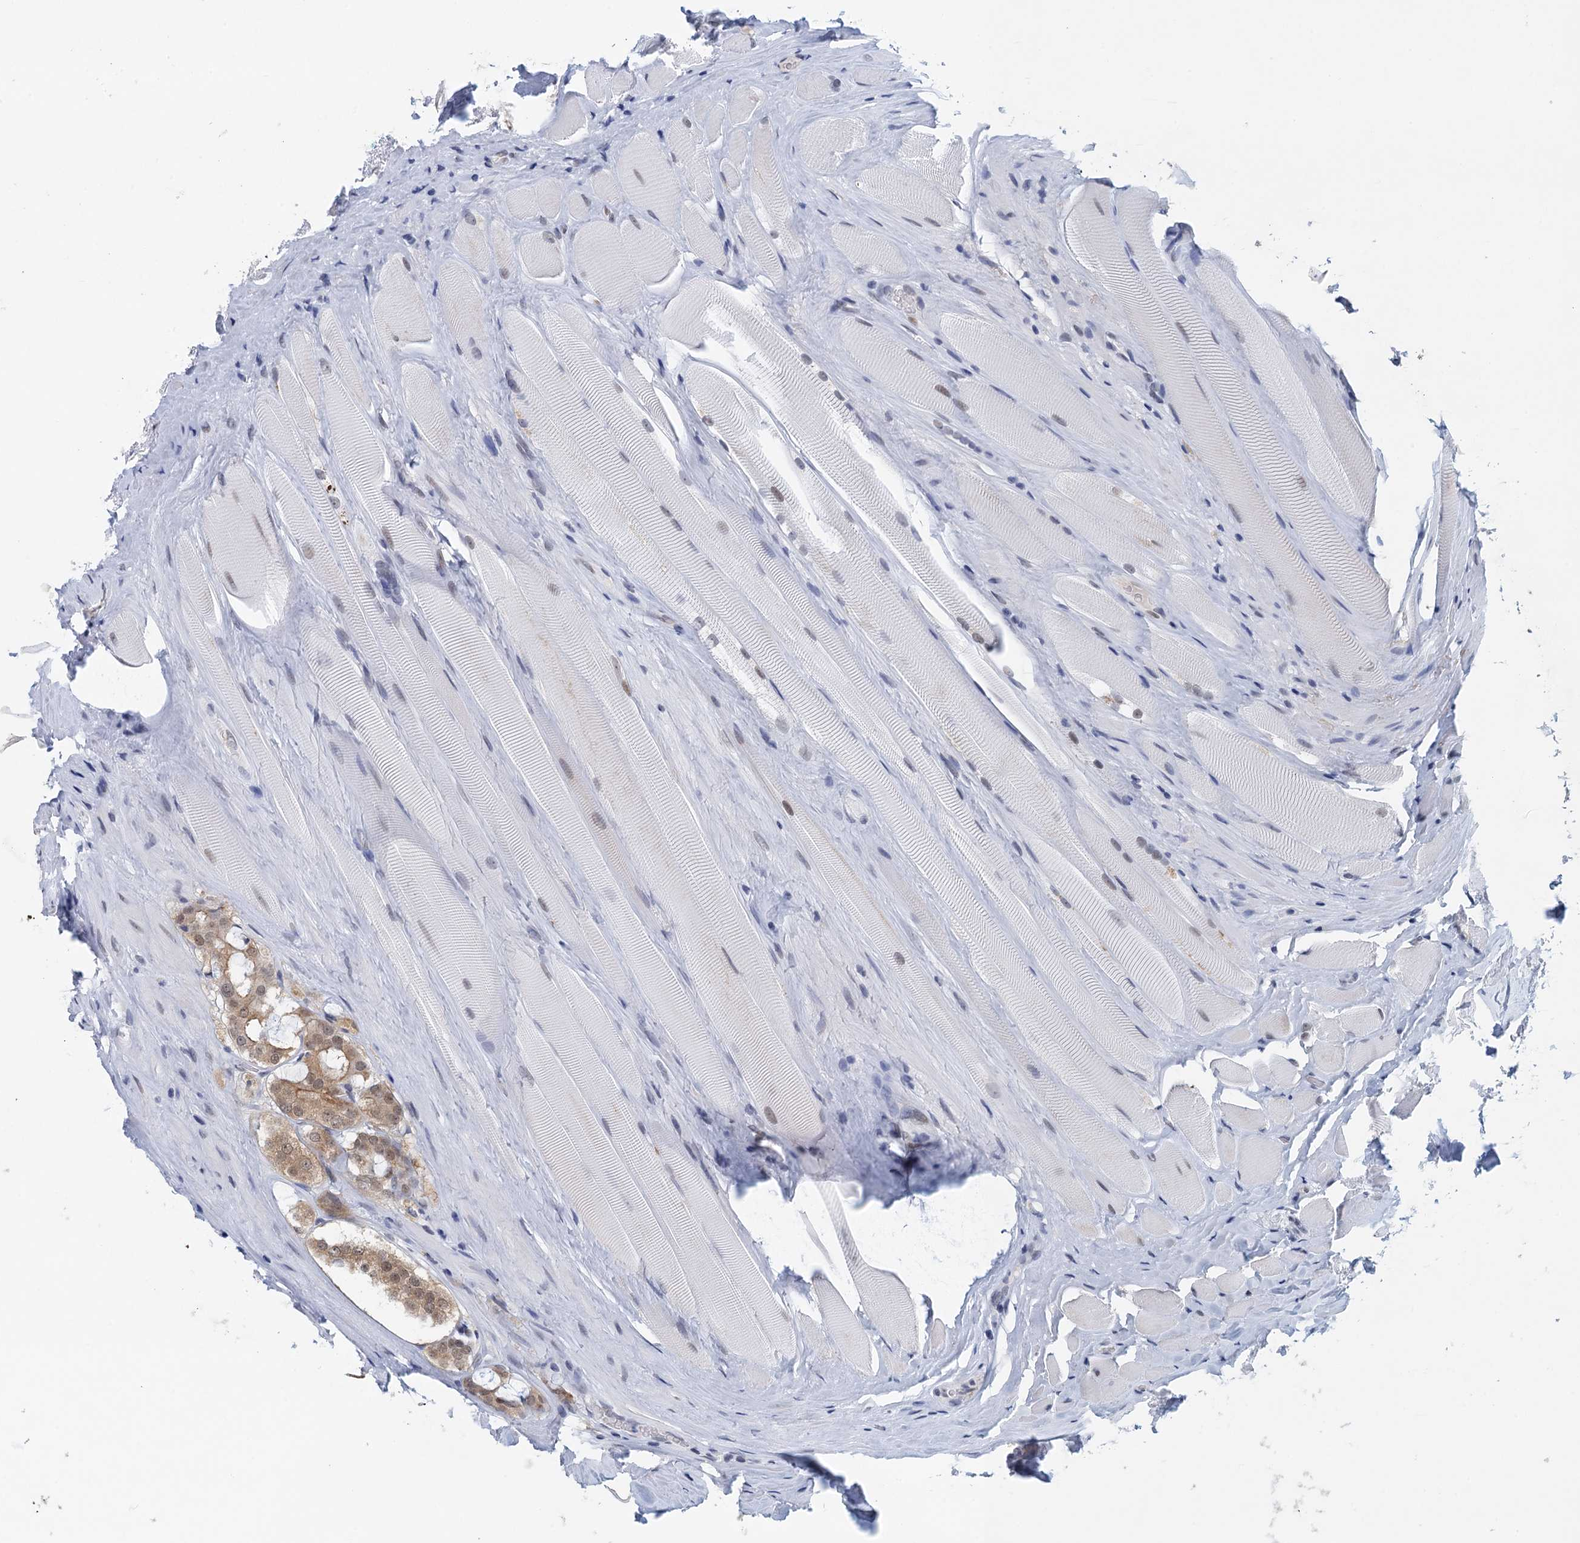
{"staining": {"intensity": "moderate", "quantity": "25%-75%", "location": "cytoplasmic/membranous,nuclear"}, "tissue": "prostate cancer", "cell_type": "Tumor cells", "image_type": "cancer", "snomed": [{"axis": "morphology", "description": "Adenocarcinoma, High grade"}, {"axis": "topography", "description": "Prostate"}], "caption": "Immunohistochemistry of human prostate adenocarcinoma (high-grade) reveals medium levels of moderate cytoplasmic/membranous and nuclear staining in about 25%-75% of tumor cells.", "gene": "EPS8L1", "patient": {"sex": "male", "age": 63}}